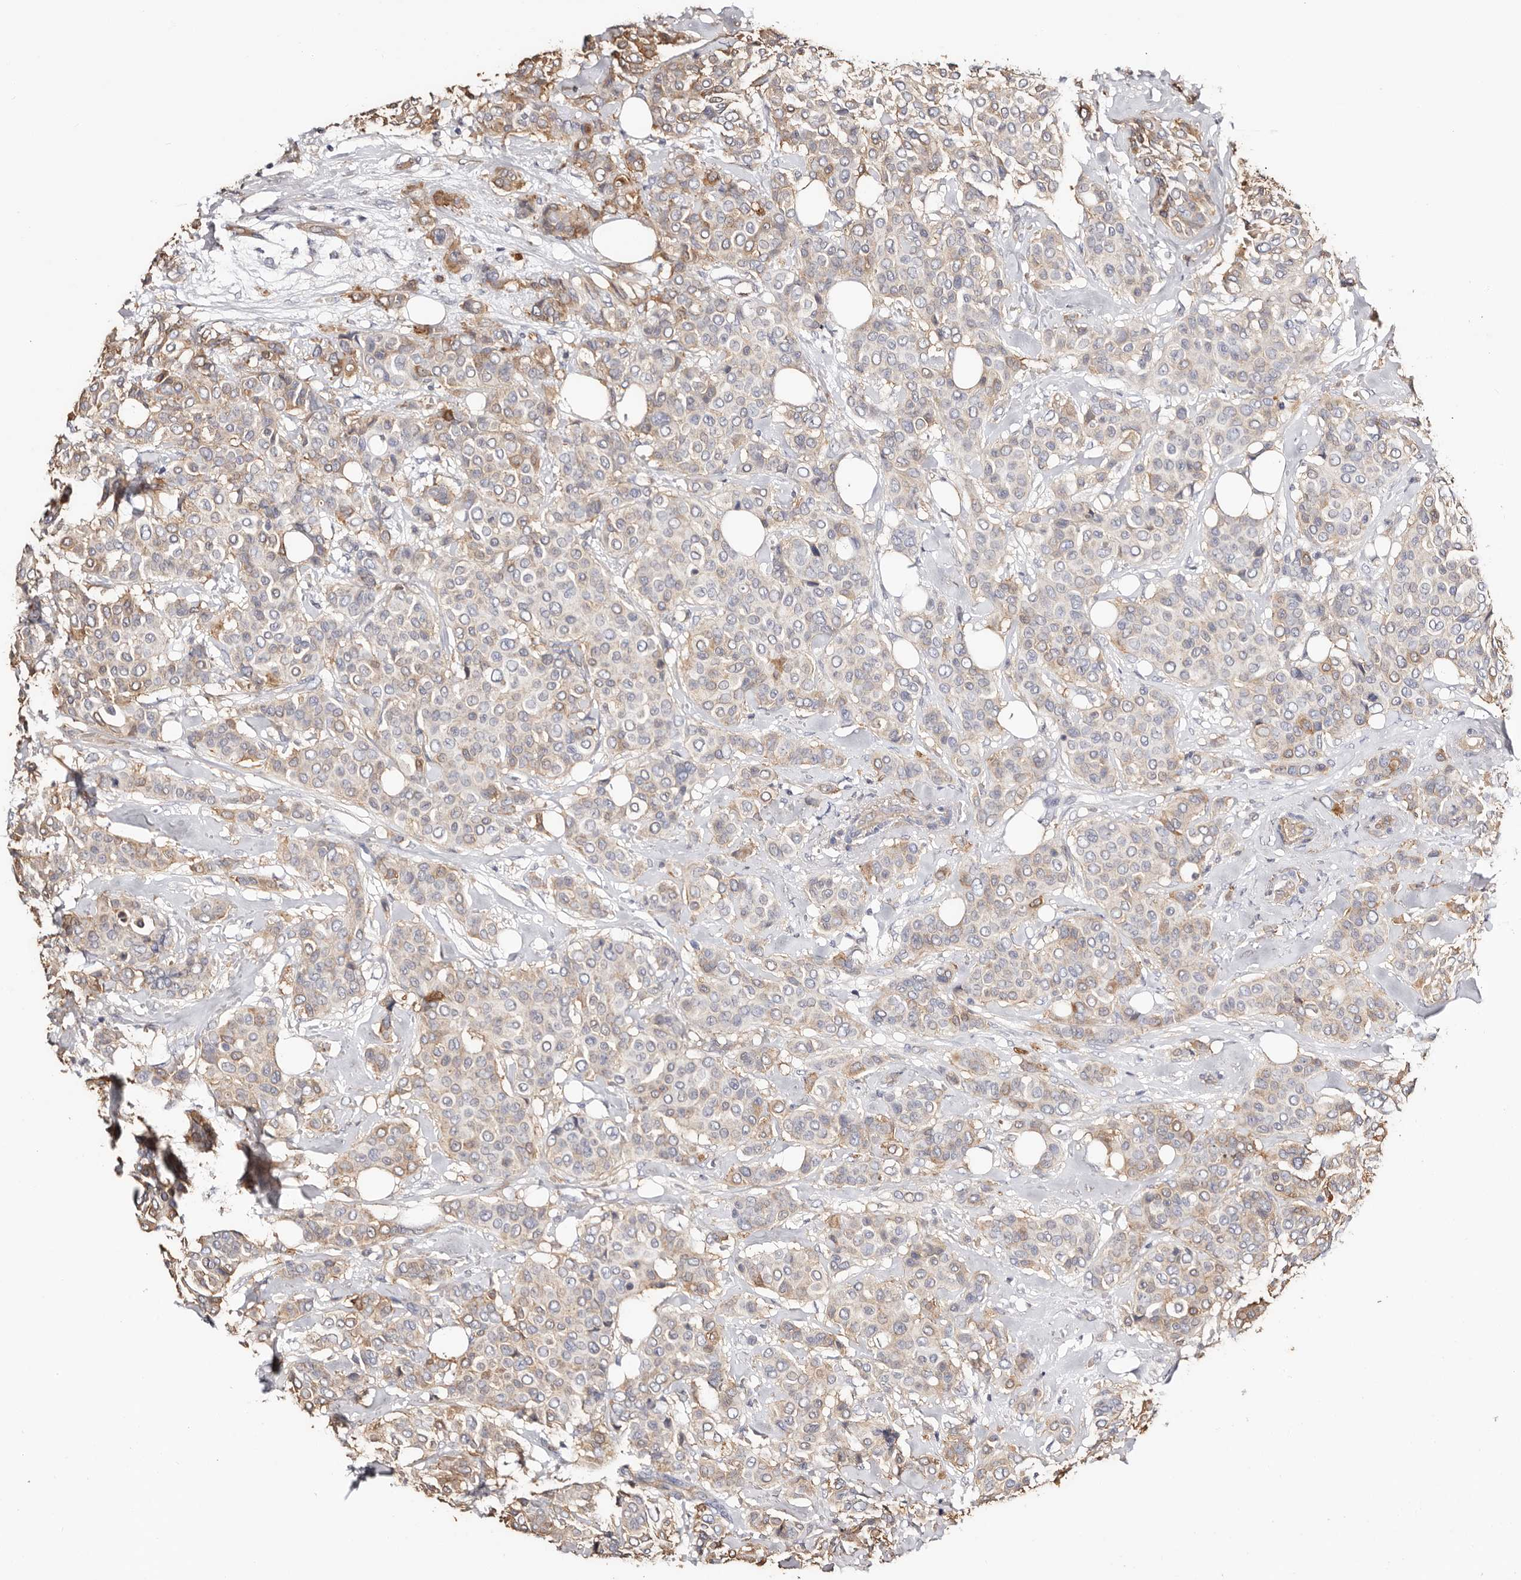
{"staining": {"intensity": "weak", "quantity": "25%-75%", "location": "cytoplasmic/membranous"}, "tissue": "breast cancer", "cell_type": "Tumor cells", "image_type": "cancer", "snomed": [{"axis": "morphology", "description": "Lobular carcinoma"}, {"axis": "topography", "description": "Breast"}], "caption": "Protein analysis of breast cancer (lobular carcinoma) tissue demonstrates weak cytoplasmic/membranous positivity in approximately 25%-75% of tumor cells.", "gene": "TGM2", "patient": {"sex": "female", "age": 51}}